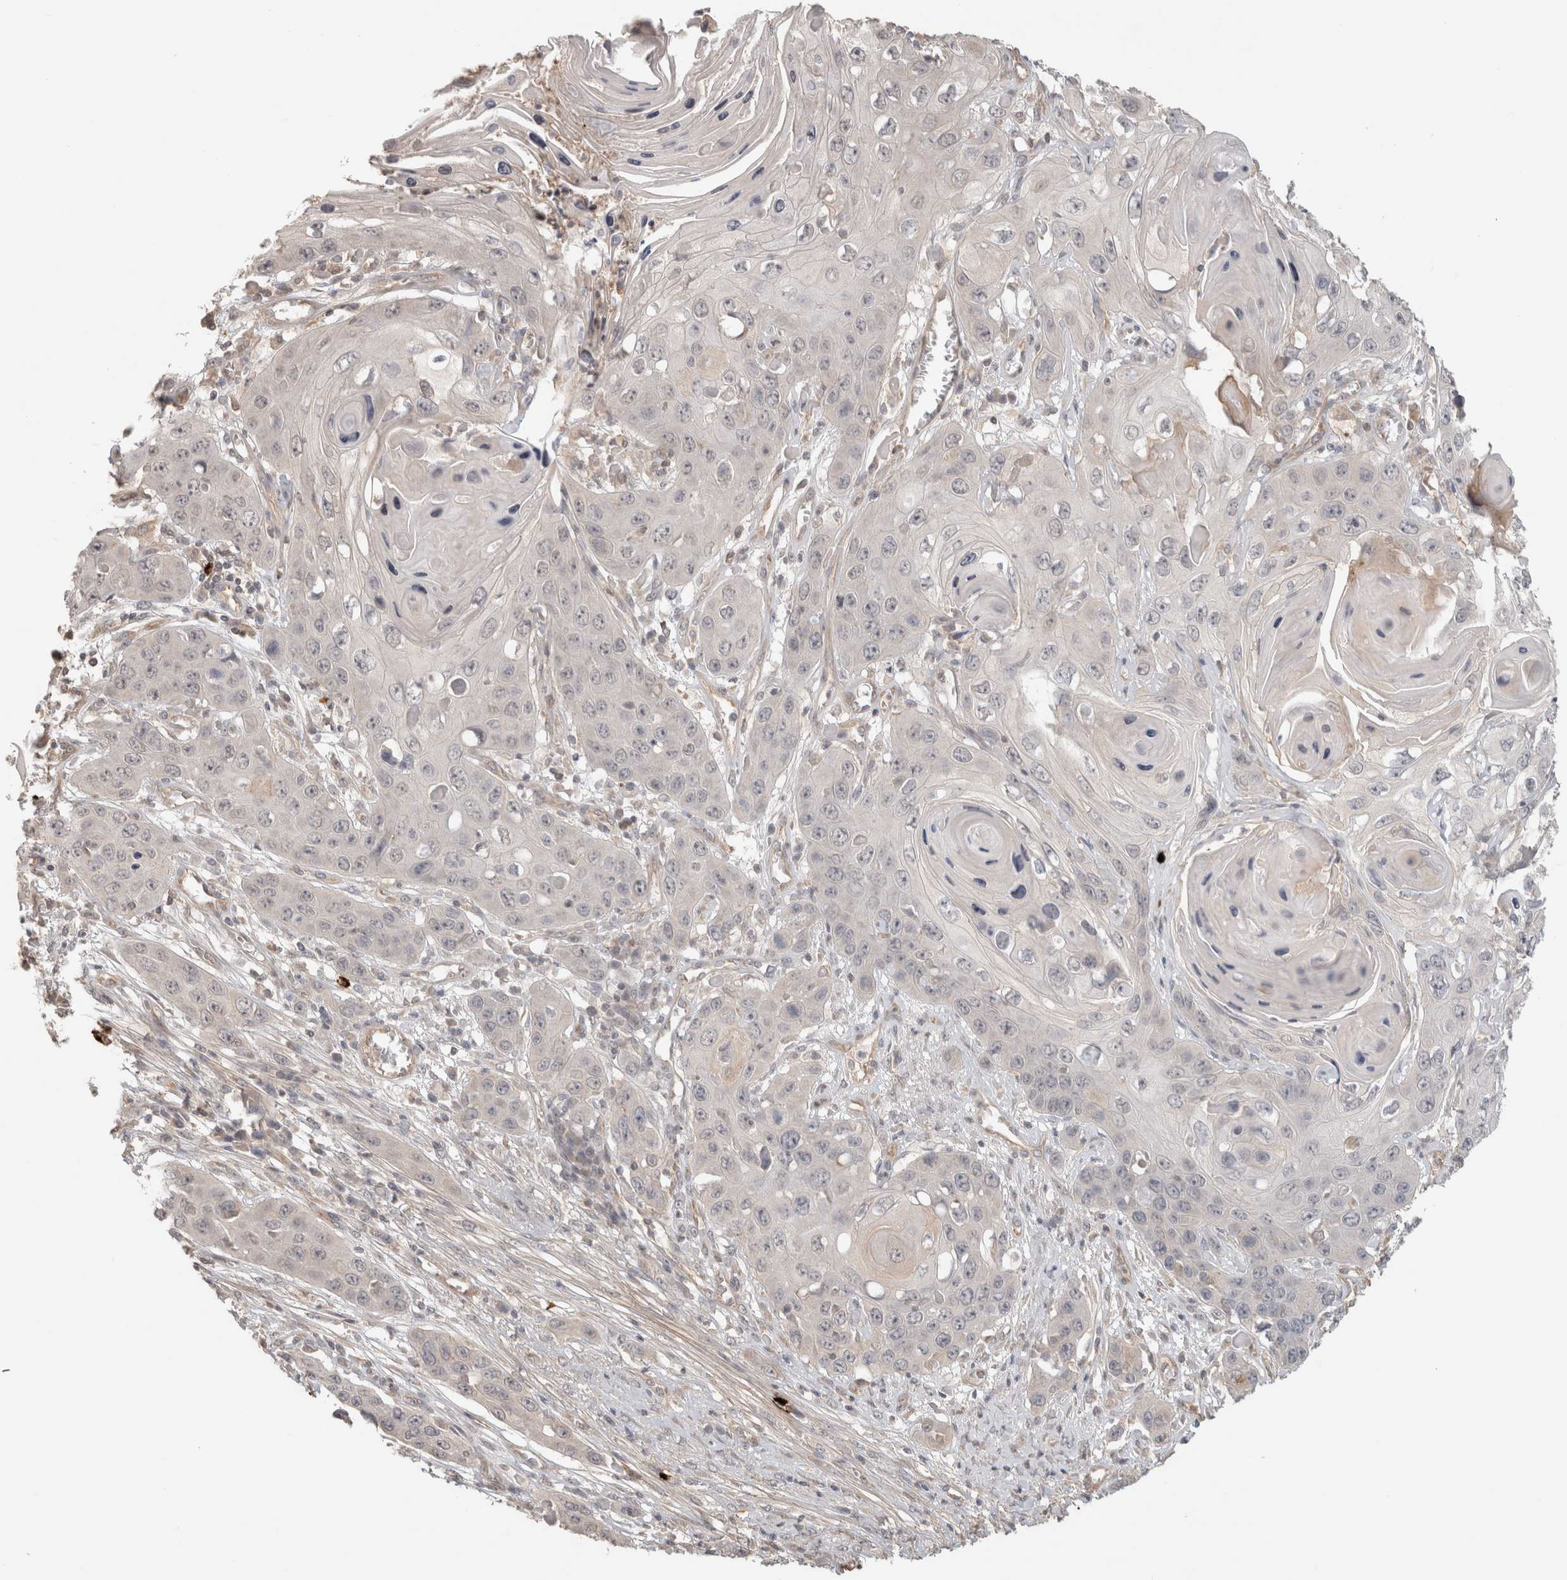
{"staining": {"intensity": "negative", "quantity": "none", "location": "none"}, "tissue": "skin cancer", "cell_type": "Tumor cells", "image_type": "cancer", "snomed": [{"axis": "morphology", "description": "Squamous cell carcinoma, NOS"}, {"axis": "topography", "description": "Skin"}], "caption": "High magnification brightfield microscopy of skin cancer stained with DAB (3,3'-diaminobenzidine) (brown) and counterstained with hematoxylin (blue): tumor cells show no significant staining. The staining was performed using DAB to visualize the protein expression in brown, while the nuclei were stained in blue with hematoxylin (Magnification: 20x).", "gene": "HSPG2", "patient": {"sex": "male", "age": 55}}